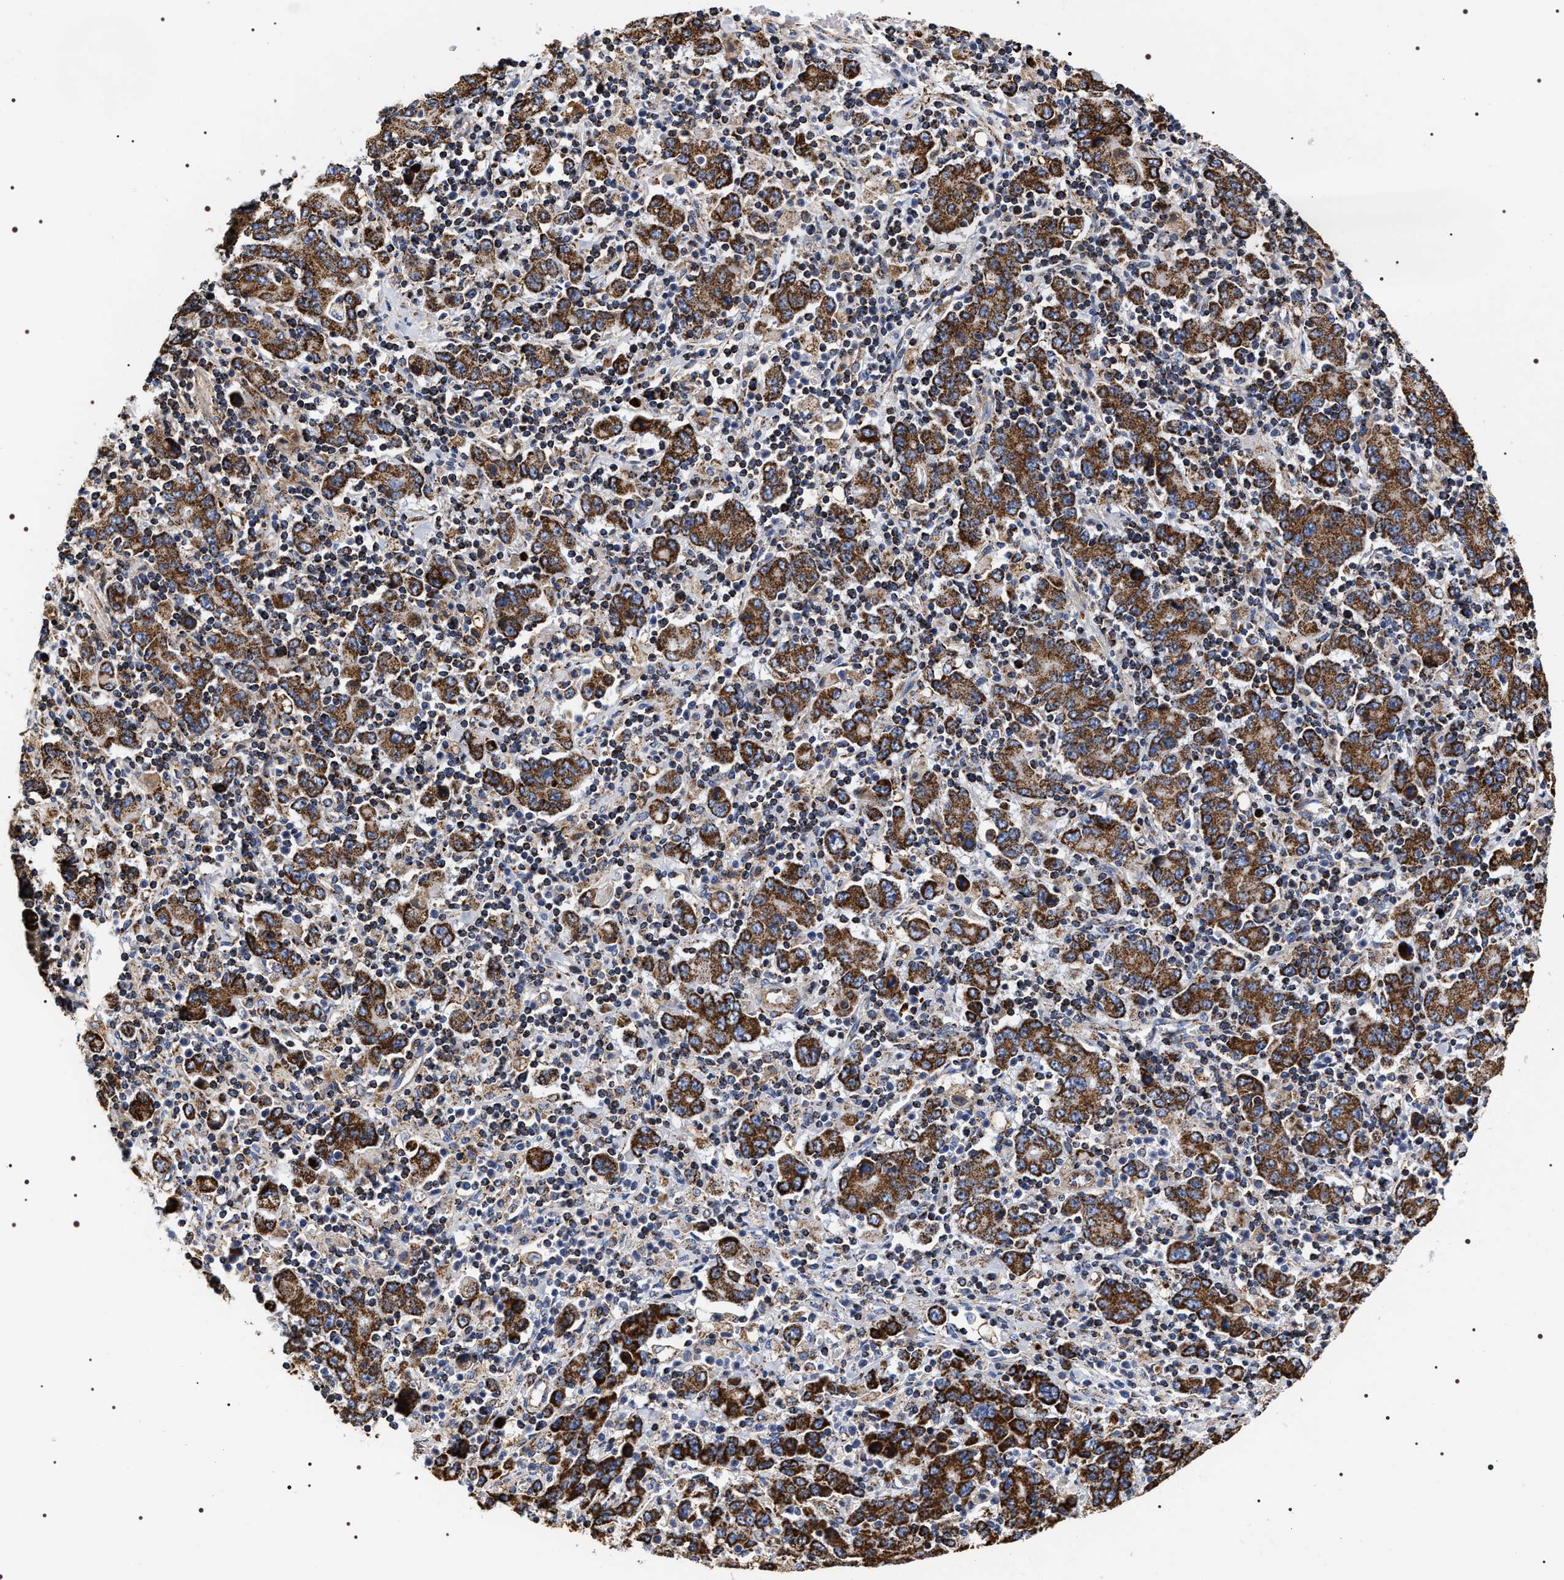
{"staining": {"intensity": "strong", "quantity": ">75%", "location": "cytoplasmic/membranous"}, "tissue": "stomach cancer", "cell_type": "Tumor cells", "image_type": "cancer", "snomed": [{"axis": "morphology", "description": "Adenocarcinoma, NOS"}, {"axis": "topography", "description": "Stomach, upper"}], "caption": "Immunohistochemical staining of adenocarcinoma (stomach) displays high levels of strong cytoplasmic/membranous positivity in approximately >75% of tumor cells. The protein of interest is stained brown, and the nuclei are stained in blue (DAB IHC with brightfield microscopy, high magnification).", "gene": "COG5", "patient": {"sex": "male", "age": 69}}